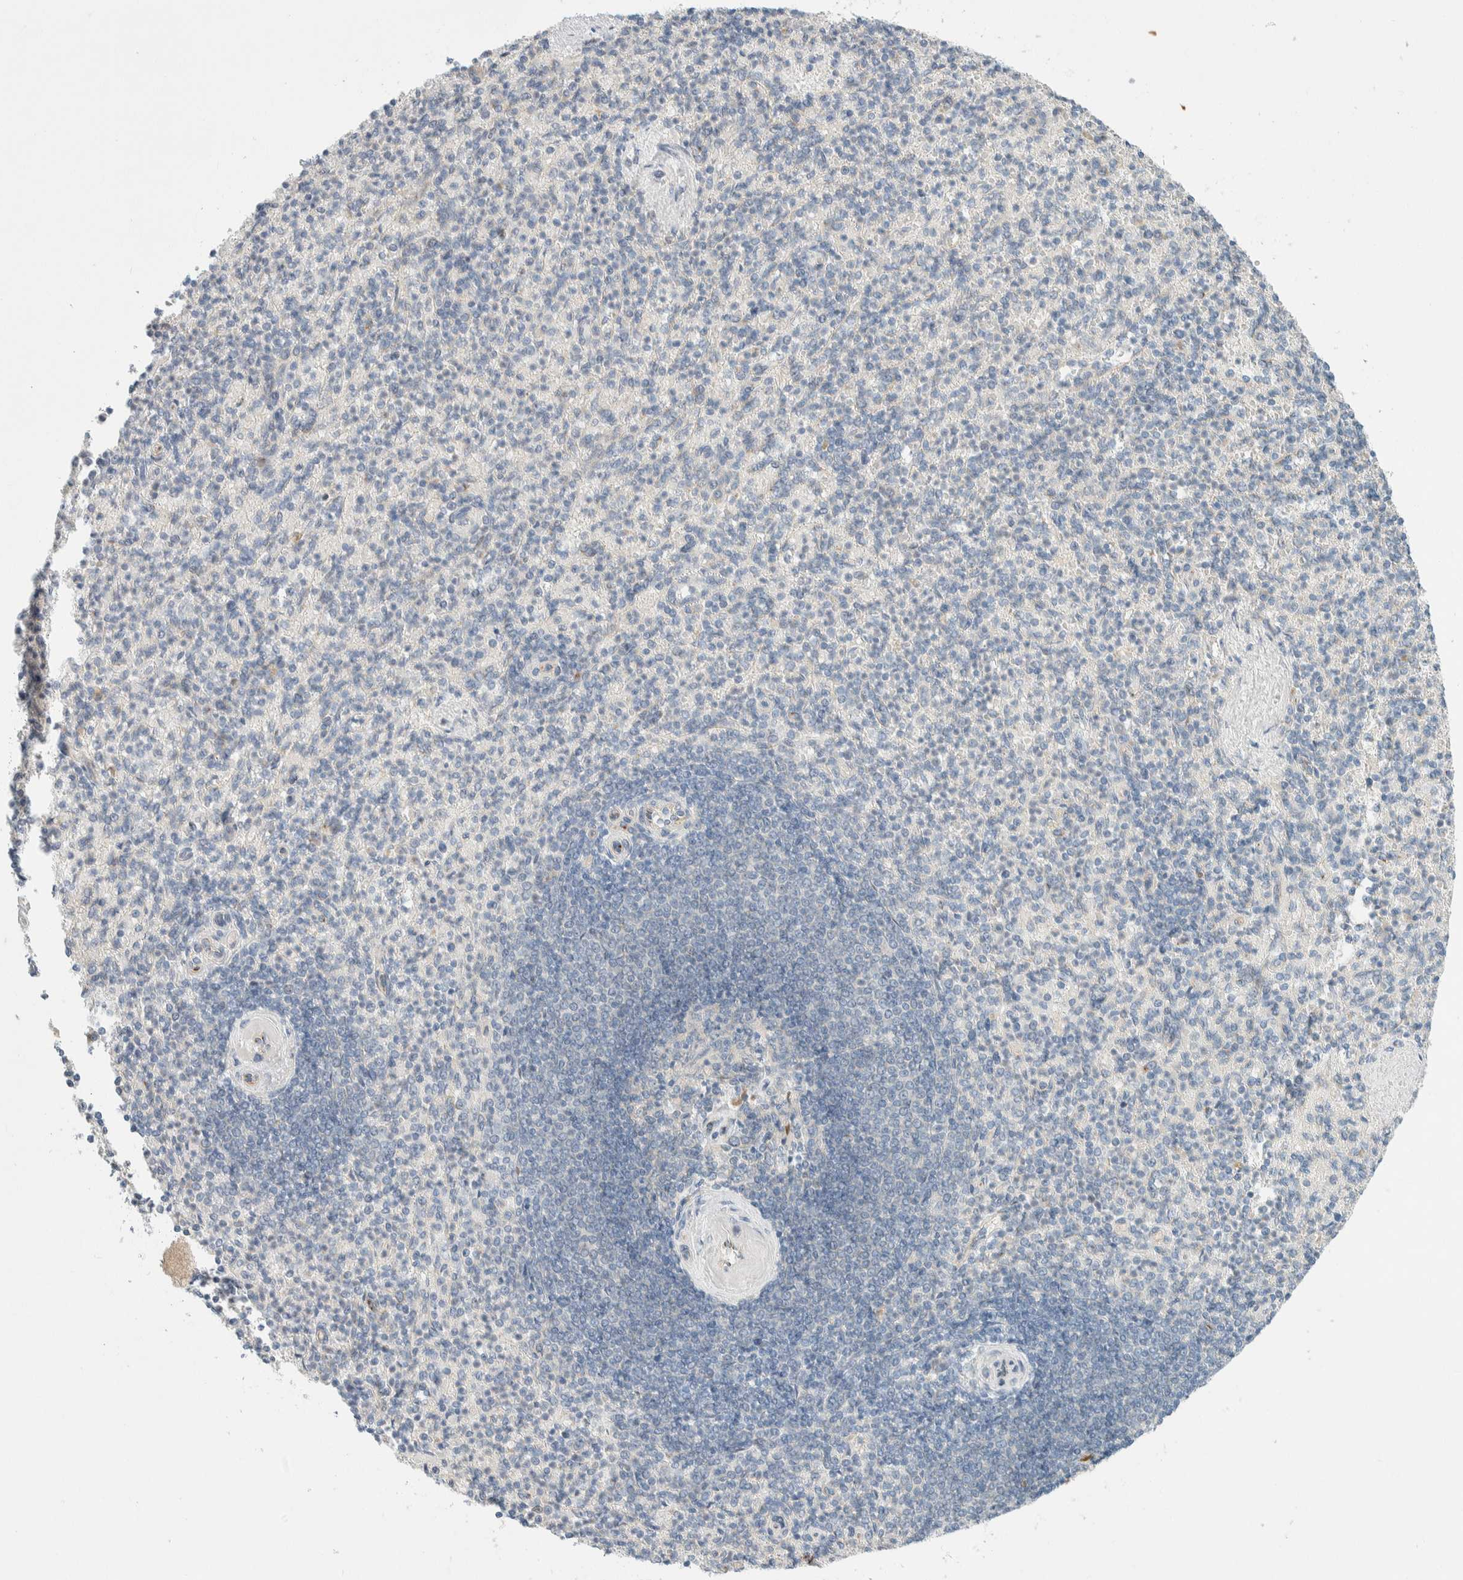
{"staining": {"intensity": "negative", "quantity": "none", "location": "none"}, "tissue": "spleen", "cell_type": "Cells in red pulp", "image_type": "normal", "snomed": [{"axis": "morphology", "description": "Normal tissue, NOS"}, {"axis": "topography", "description": "Spleen"}], "caption": "Image shows no protein positivity in cells in red pulp of benign spleen.", "gene": "TMEM184B", "patient": {"sex": "female", "age": 74}}